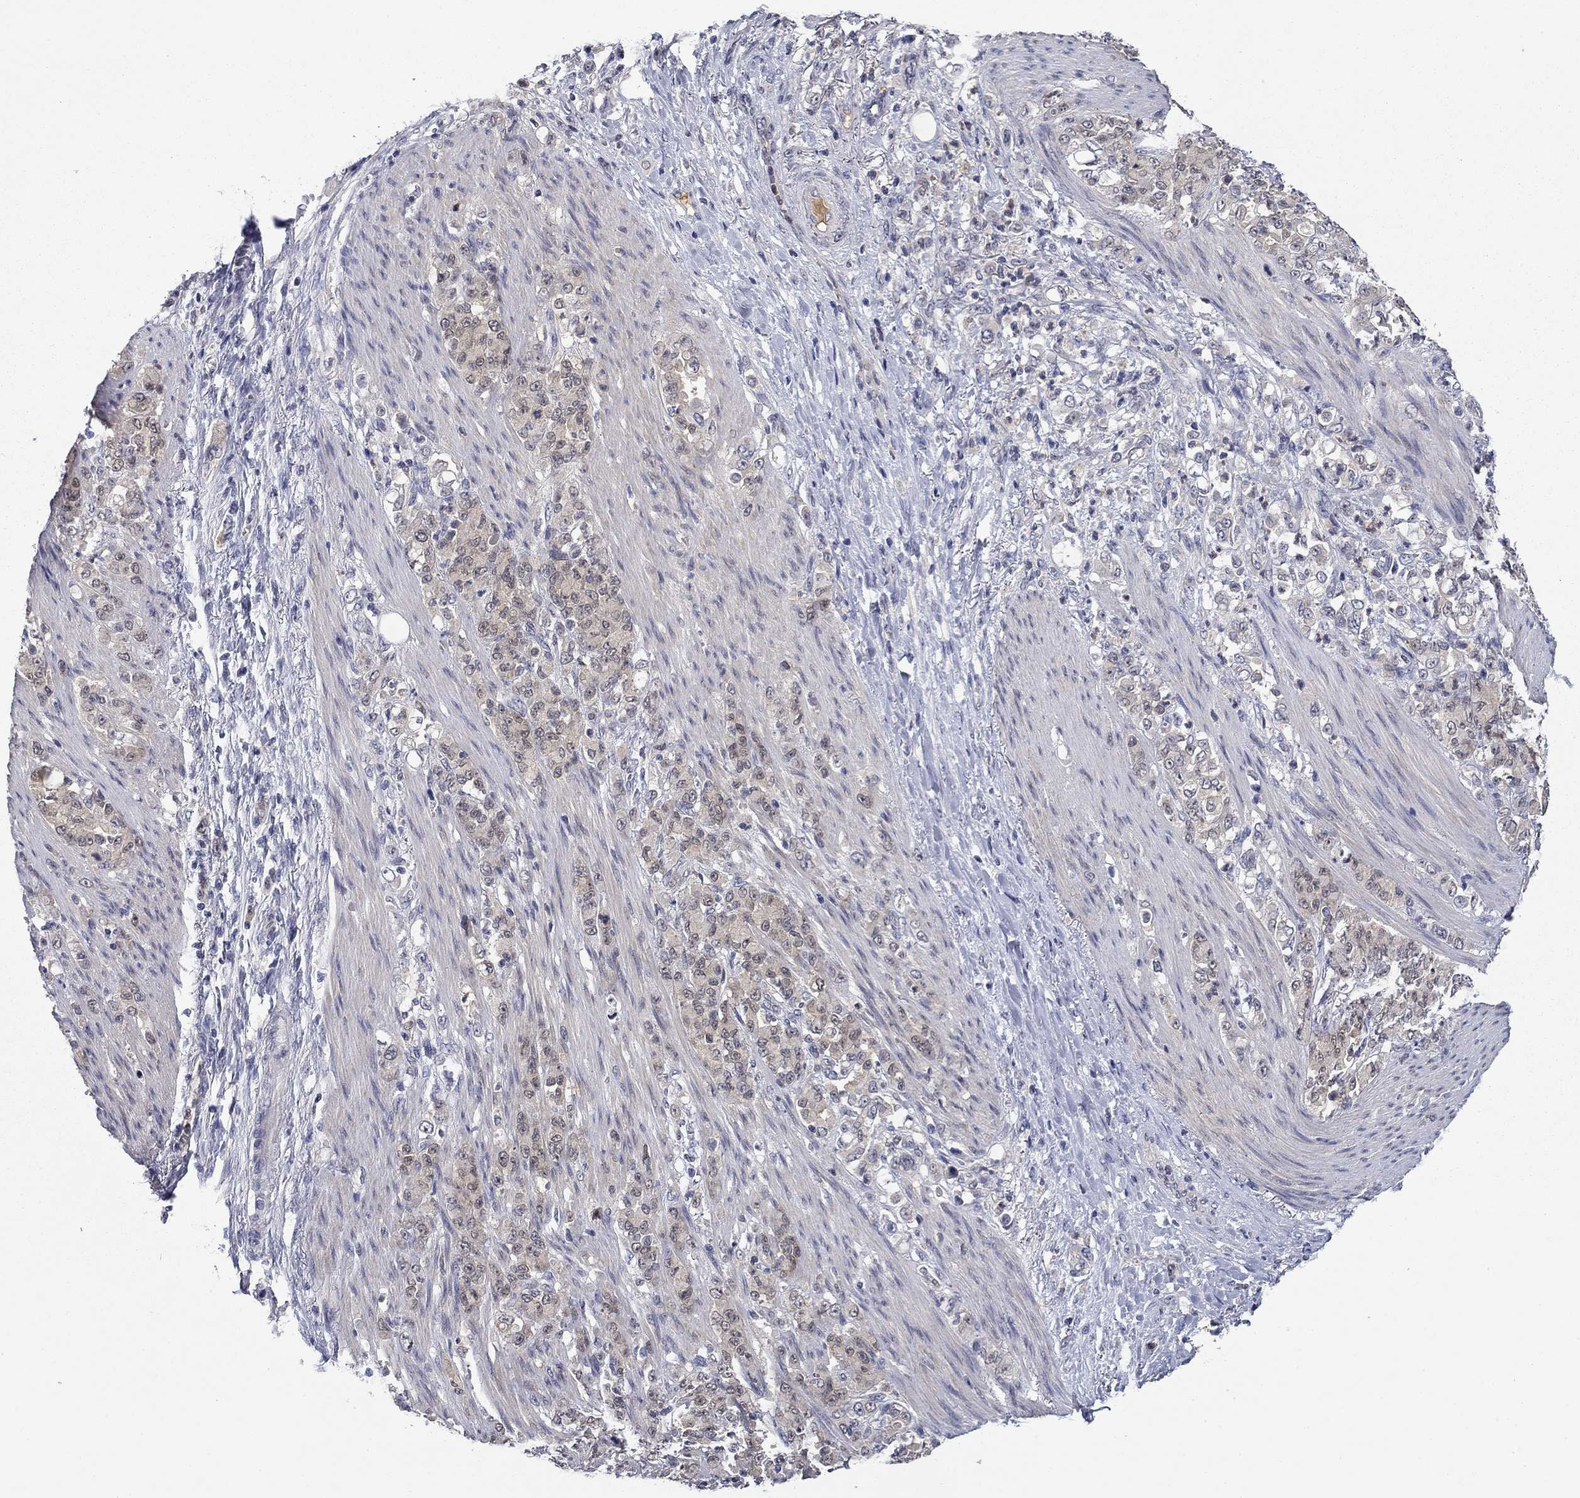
{"staining": {"intensity": "negative", "quantity": "none", "location": "none"}, "tissue": "stomach cancer", "cell_type": "Tumor cells", "image_type": "cancer", "snomed": [{"axis": "morphology", "description": "Adenocarcinoma, NOS"}, {"axis": "topography", "description": "Stomach"}], "caption": "Image shows no protein positivity in tumor cells of stomach adenocarcinoma tissue.", "gene": "DDTL", "patient": {"sex": "female", "age": 79}}